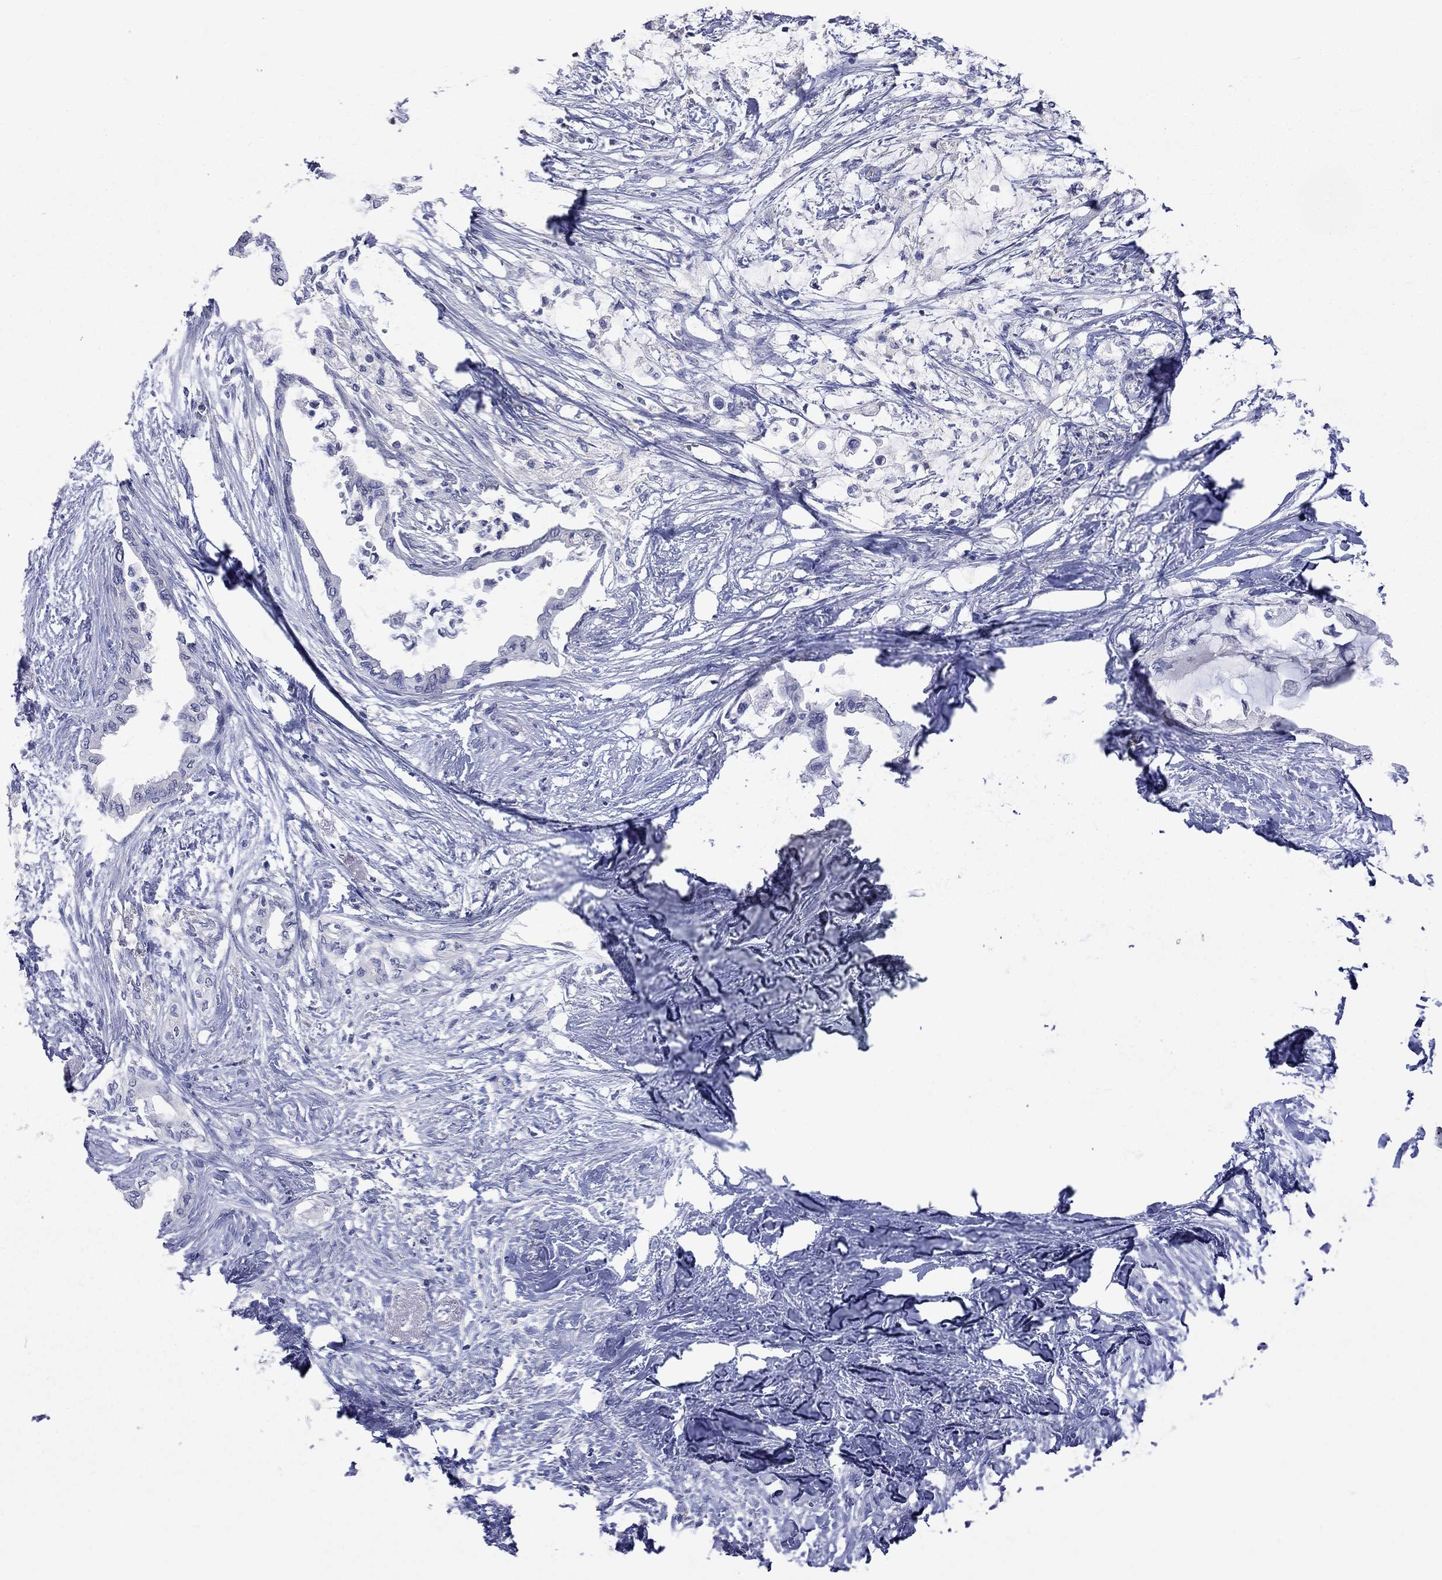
{"staining": {"intensity": "negative", "quantity": "none", "location": "none"}, "tissue": "pancreatic cancer", "cell_type": "Tumor cells", "image_type": "cancer", "snomed": [{"axis": "morphology", "description": "Normal tissue, NOS"}, {"axis": "morphology", "description": "Adenocarcinoma, NOS"}, {"axis": "topography", "description": "Pancreas"}, {"axis": "topography", "description": "Duodenum"}], "caption": "A photomicrograph of human pancreatic adenocarcinoma is negative for staining in tumor cells. The staining is performed using DAB (3,3'-diaminobenzidine) brown chromogen with nuclei counter-stained in using hematoxylin.", "gene": "LRFN4", "patient": {"sex": "female", "age": 60}}